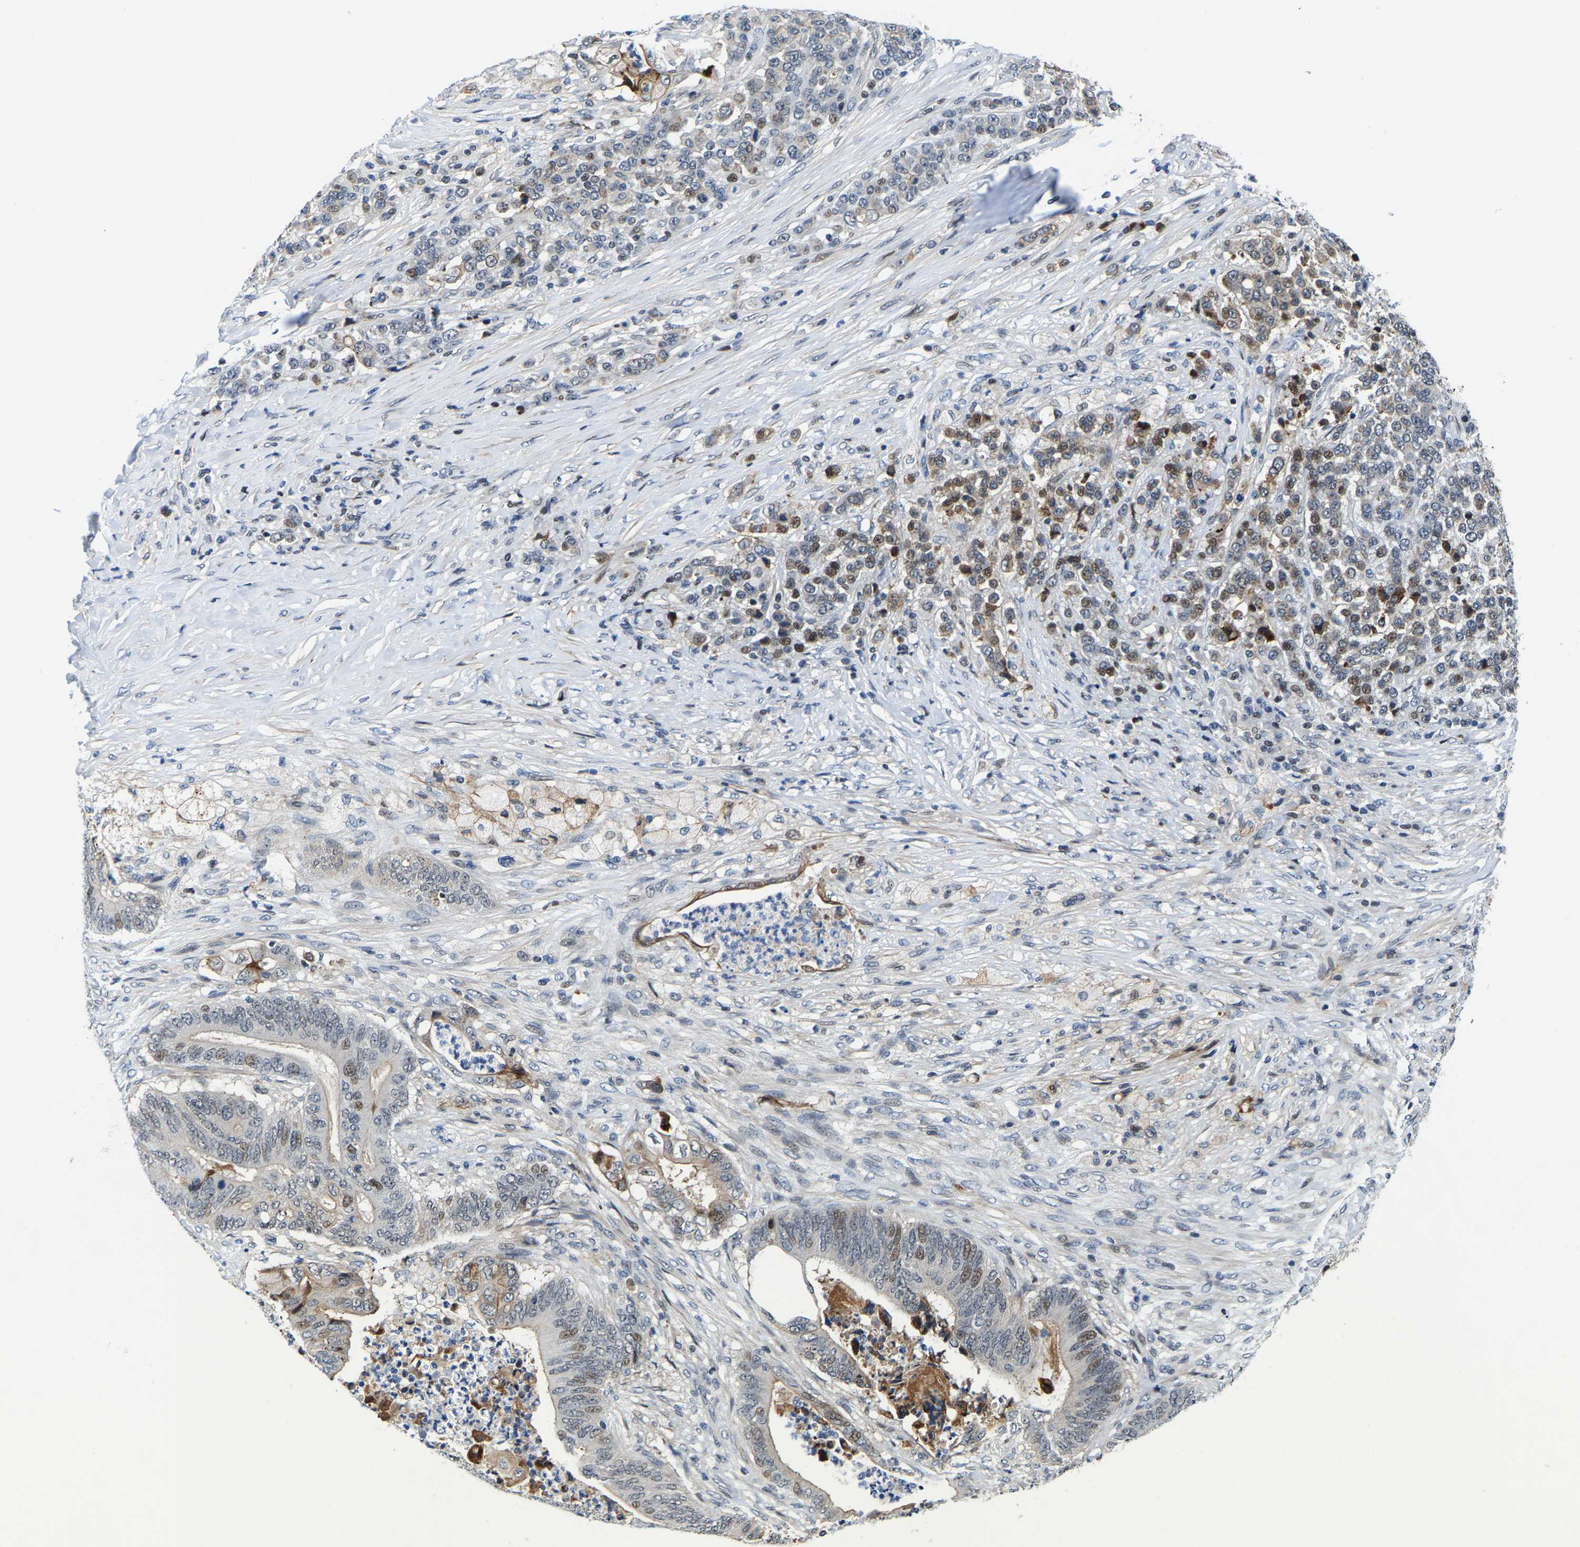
{"staining": {"intensity": "moderate", "quantity": "25%-75%", "location": "cytoplasmic/membranous,nuclear"}, "tissue": "stomach cancer", "cell_type": "Tumor cells", "image_type": "cancer", "snomed": [{"axis": "morphology", "description": "Adenocarcinoma, NOS"}, {"axis": "topography", "description": "Stomach"}], "caption": "Tumor cells show moderate cytoplasmic/membranous and nuclear expression in approximately 25%-75% of cells in adenocarcinoma (stomach).", "gene": "GTPBP10", "patient": {"sex": "female", "age": 73}}